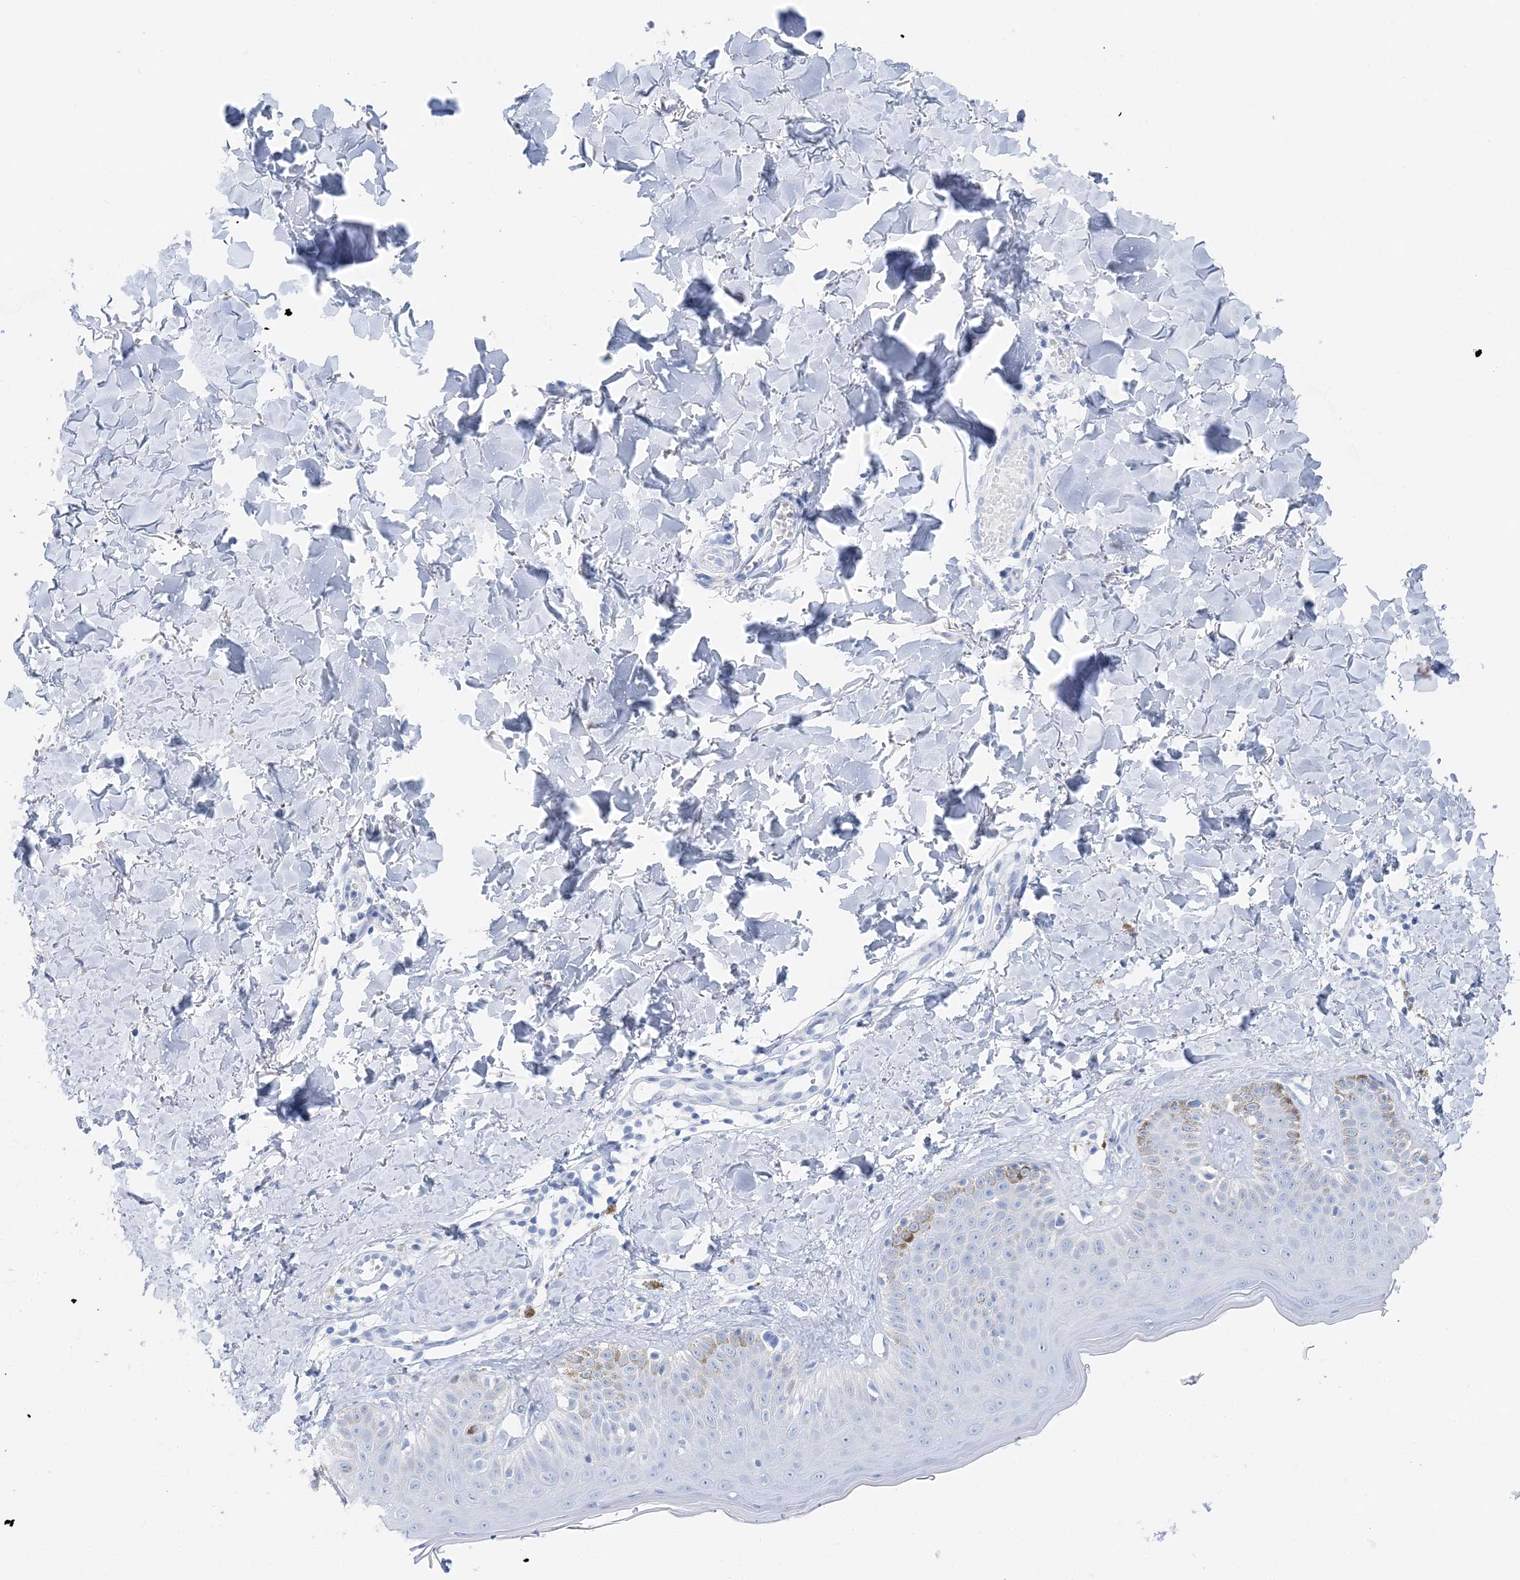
{"staining": {"intensity": "negative", "quantity": "none", "location": "none"}, "tissue": "skin", "cell_type": "Fibroblasts", "image_type": "normal", "snomed": [{"axis": "morphology", "description": "Normal tissue, NOS"}, {"axis": "topography", "description": "Skin"}], "caption": "A high-resolution photomicrograph shows immunohistochemistry (IHC) staining of normal skin, which demonstrates no significant staining in fibroblasts.", "gene": "TSPYL6", "patient": {"sex": "male", "age": 52}}